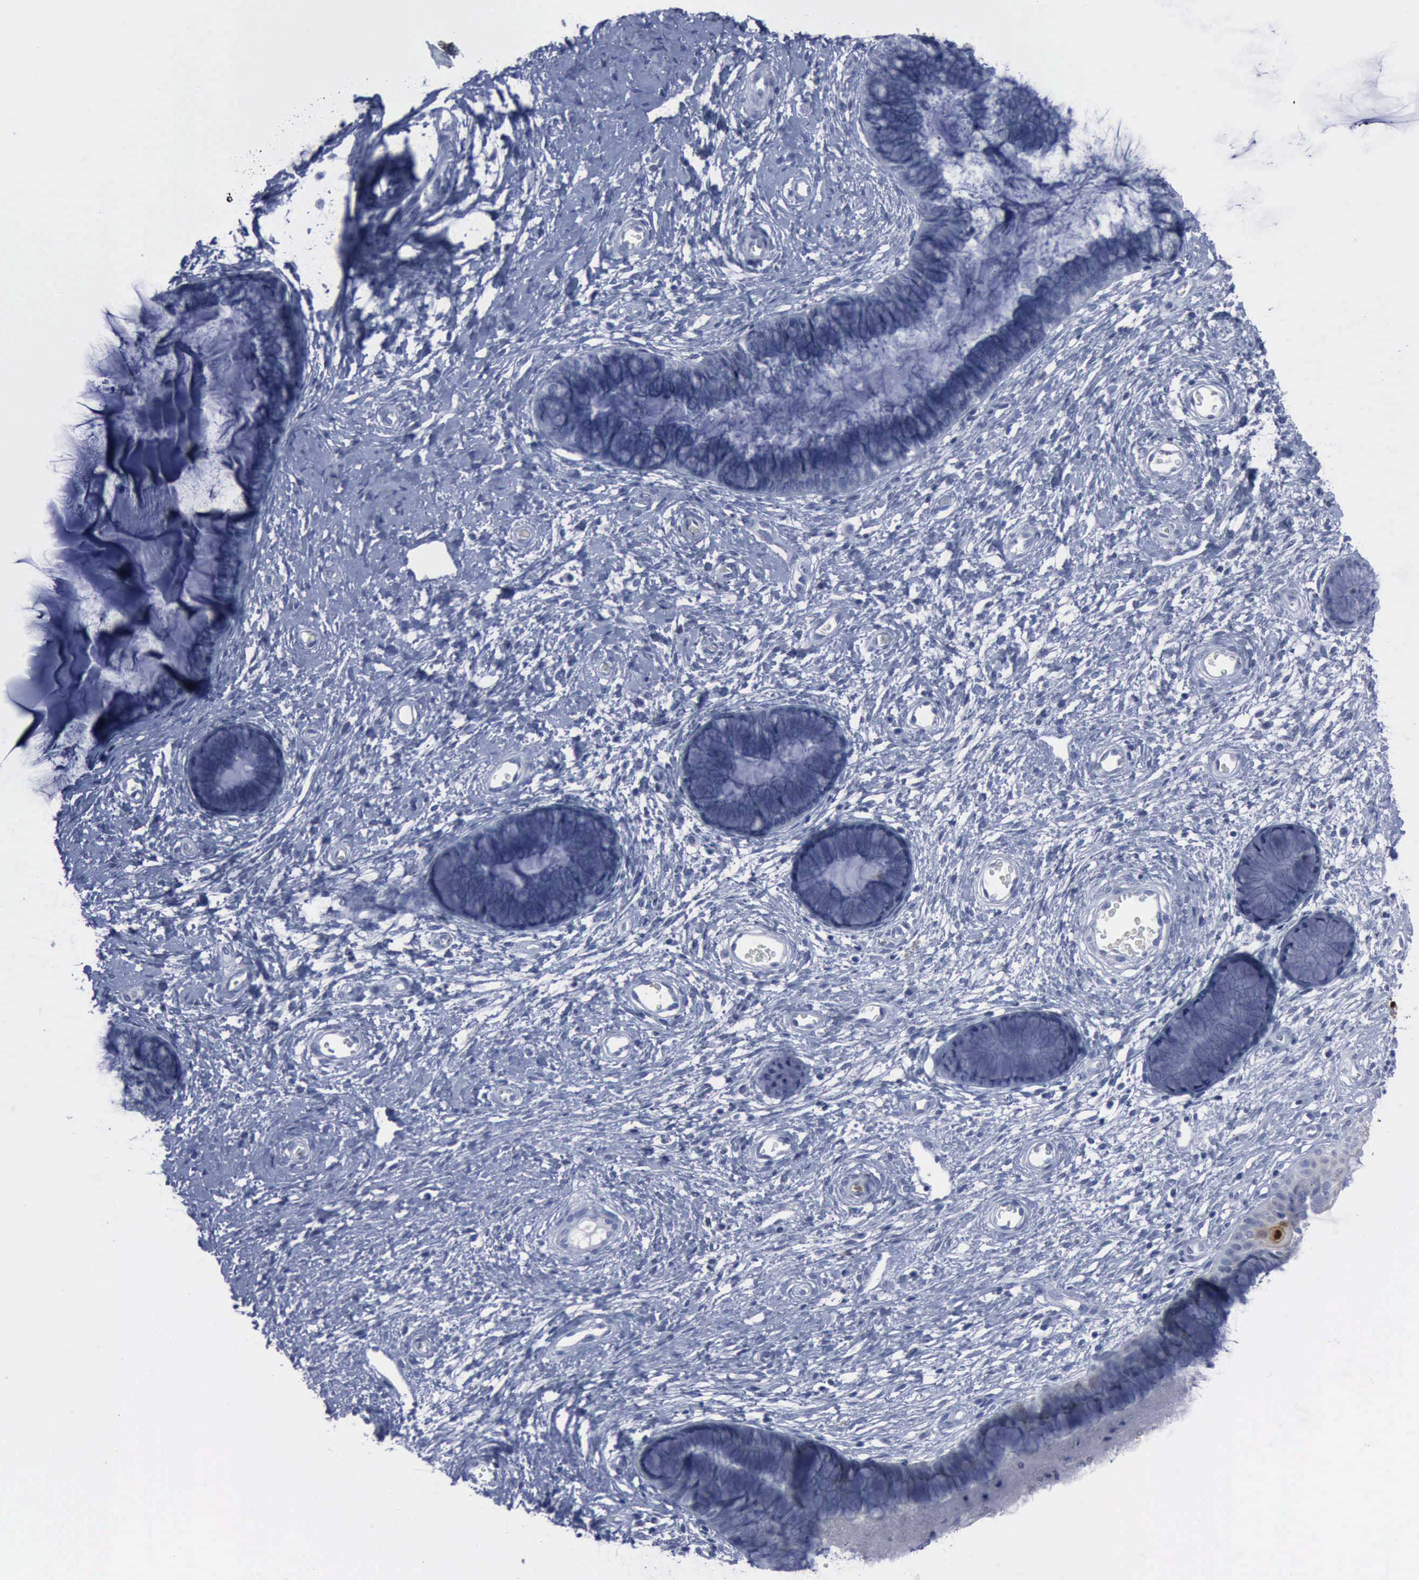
{"staining": {"intensity": "negative", "quantity": "none", "location": "none"}, "tissue": "cervix", "cell_type": "Glandular cells", "image_type": "normal", "snomed": [{"axis": "morphology", "description": "Normal tissue, NOS"}, {"axis": "topography", "description": "Cervix"}], "caption": "Histopathology image shows no protein positivity in glandular cells of unremarkable cervix.", "gene": "CSTA", "patient": {"sex": "female", "age": 27}}